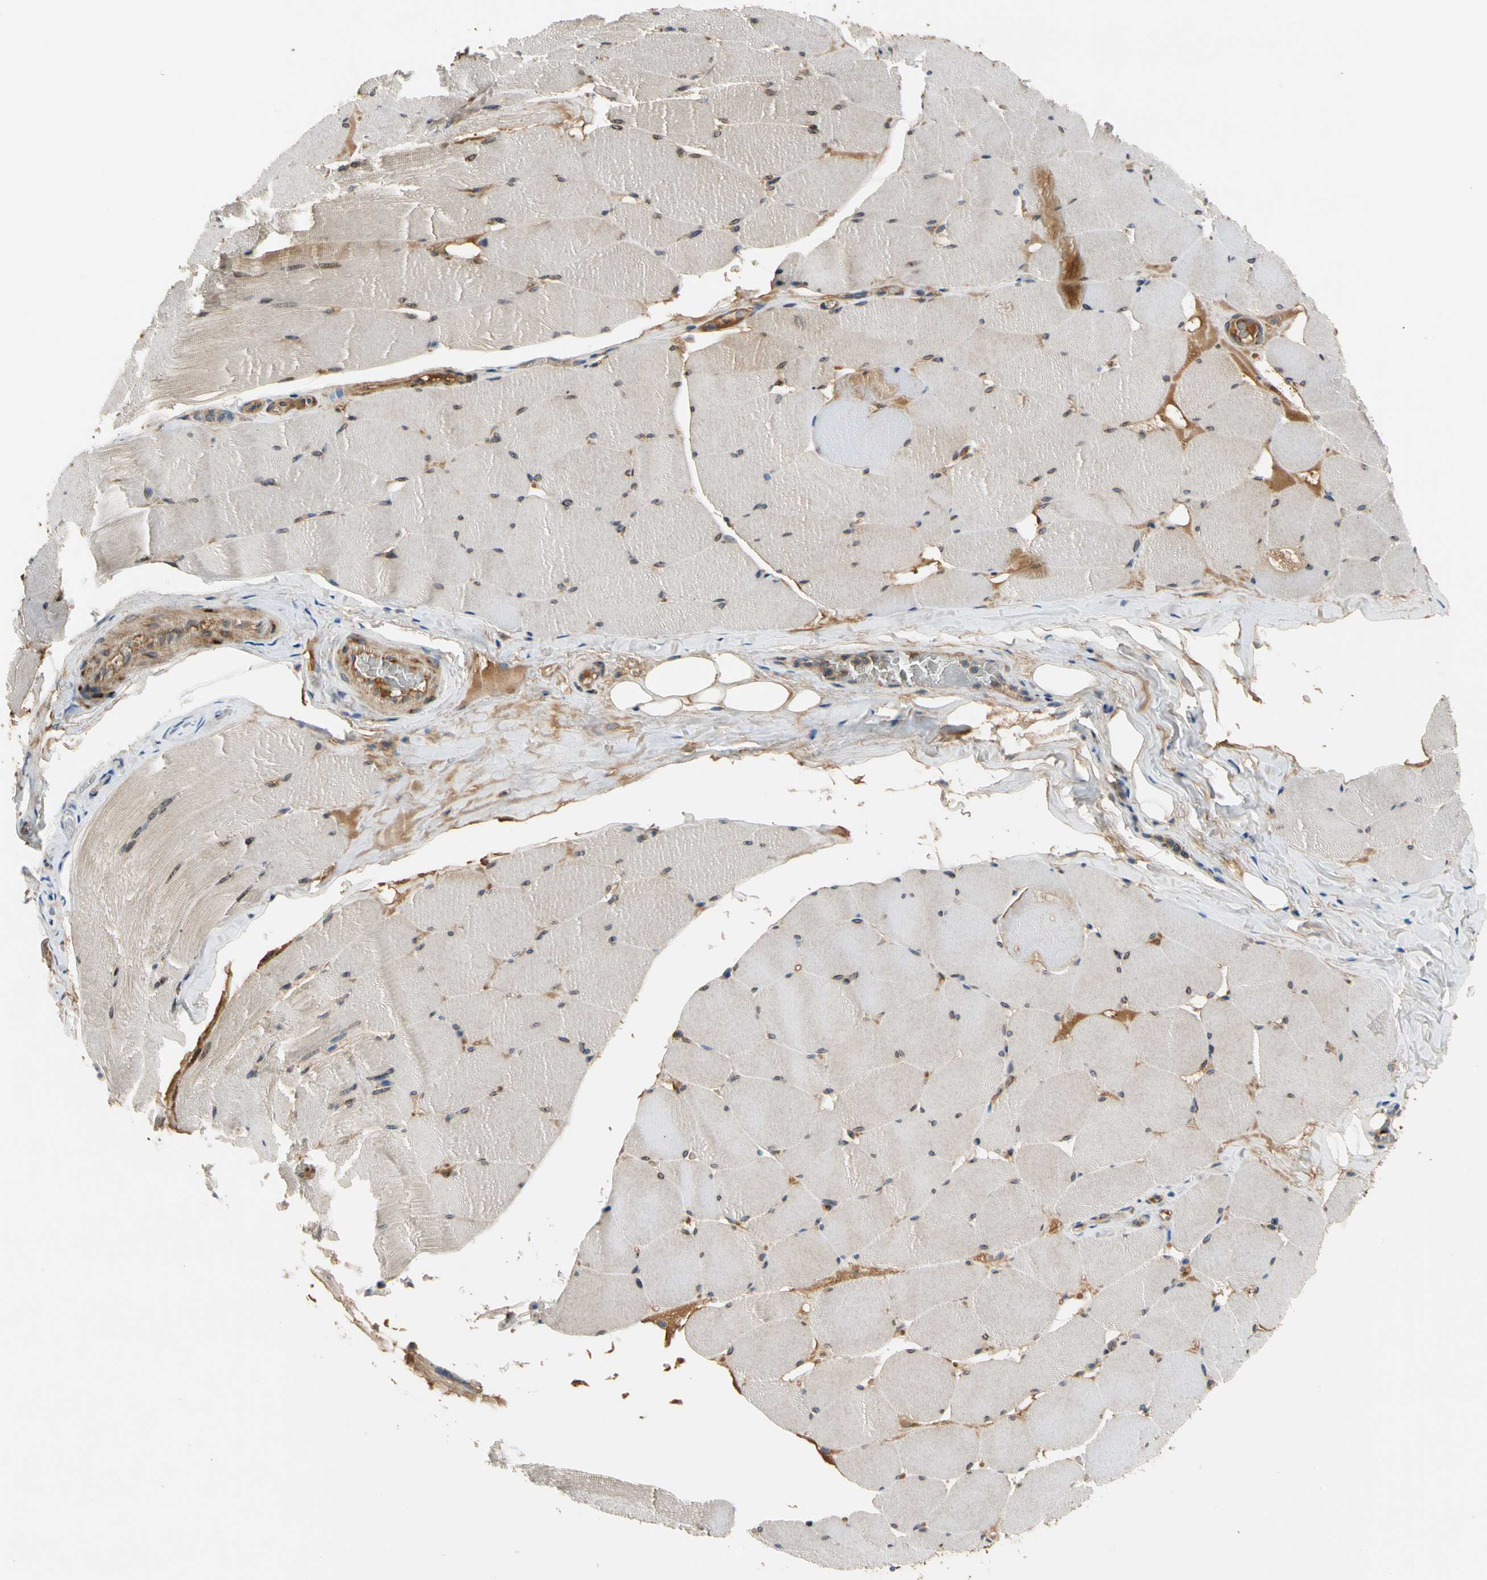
{"staining": {"intensity": "moderate", "quantity": "<25%", "location": "cytoplasmic/membranous"}, "tissue": "skeletal muscle", "cell_type": "Myocytes", "image_type": "normal", "snomed": [{"axis": "morphology", "description": "Normal tissue, NOS"}, {"axis": "topography", "description": "Skeletal muscle"}], "caption": "Immunohistochemistry (IHC) of benign skeletal muscle demonstrates low levels of moderate cytoplasmic/membranous staining in about <25% of myocytes. Nuclei are stained in blue.", "gene": "ENTREP3", "patient": {"sex": "male", "age": 62}}